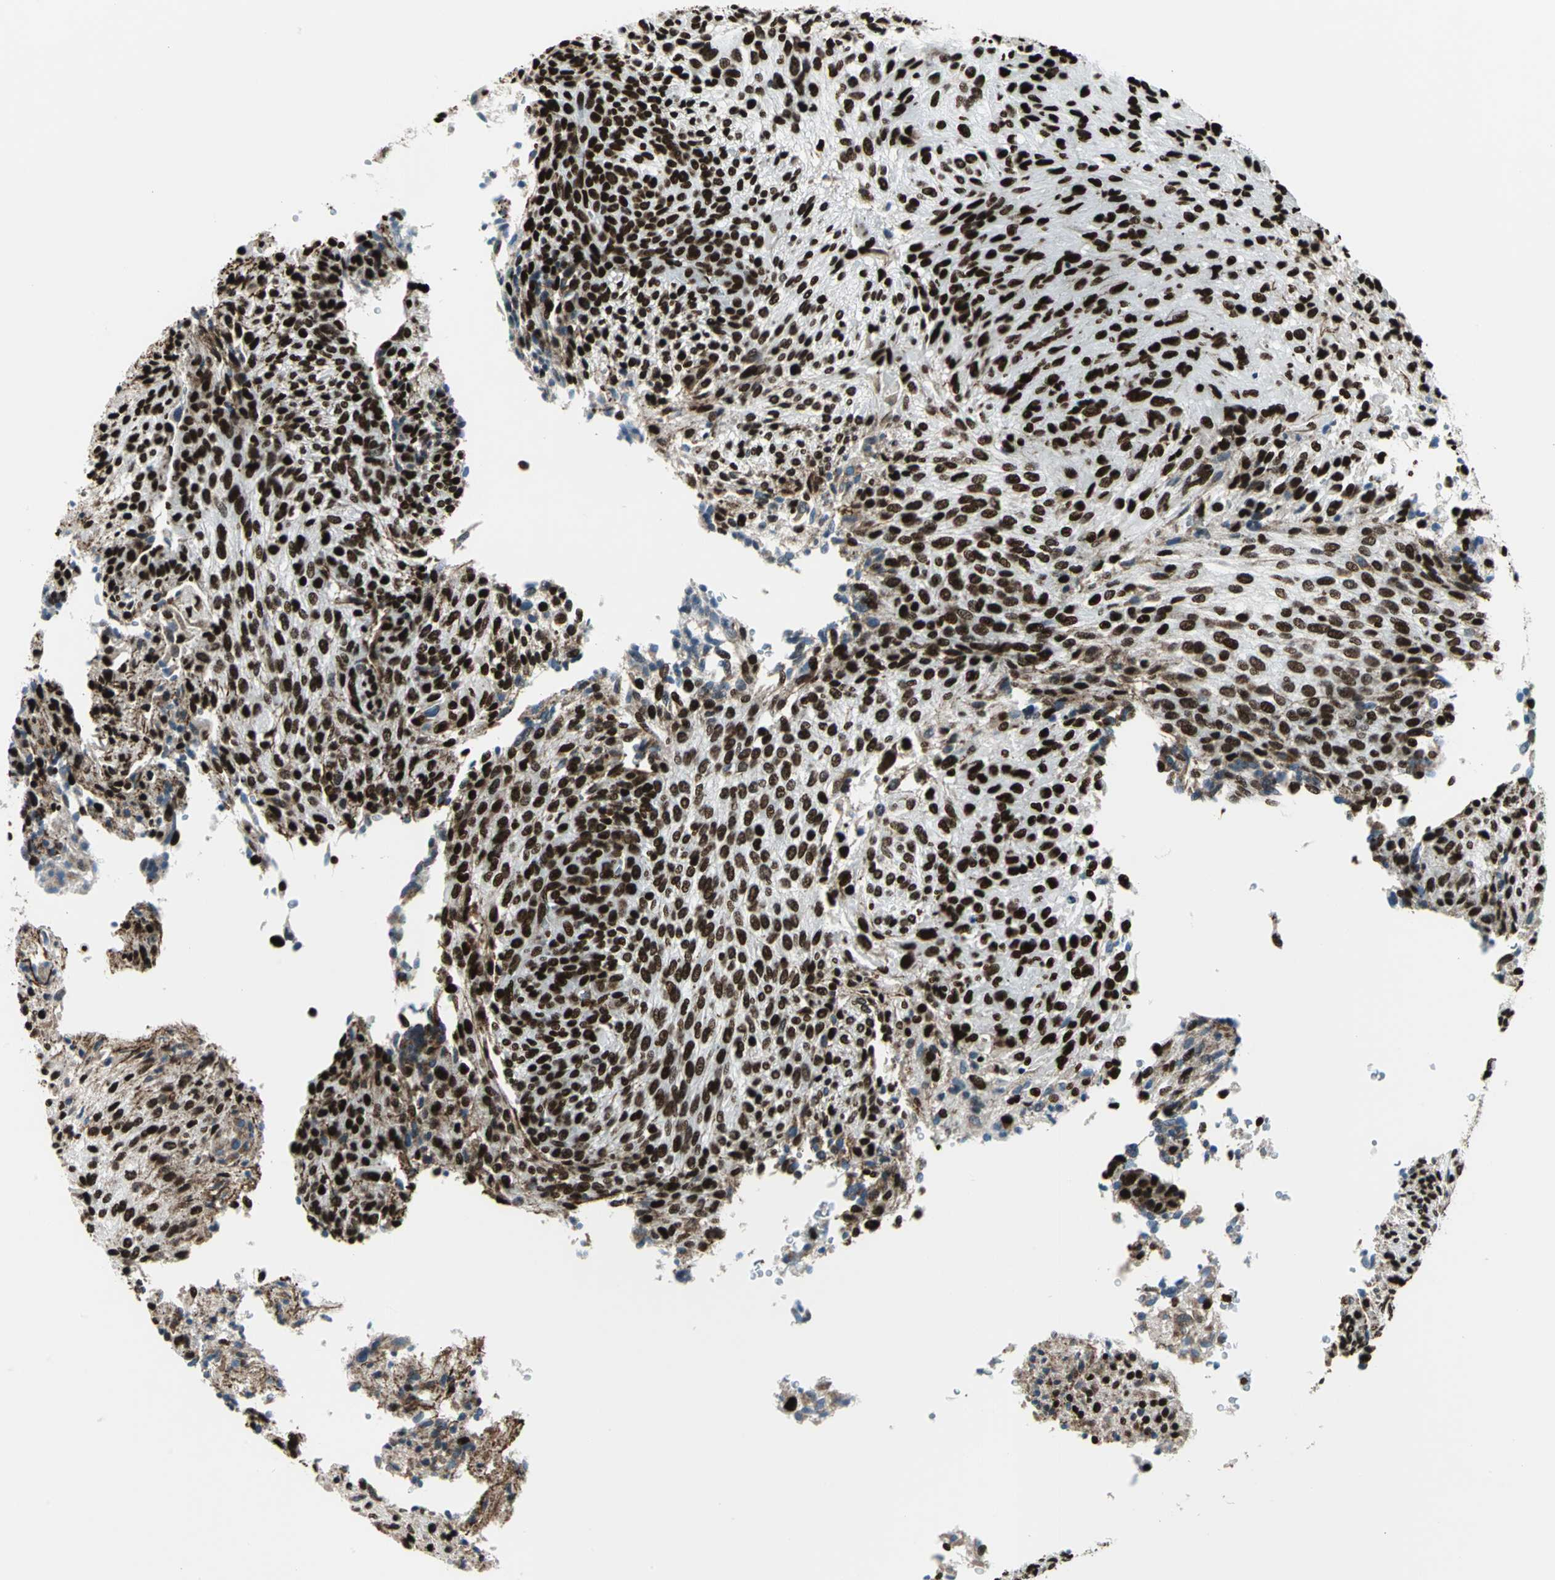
{"staining": {"intensity": "strong", "quantity": ">75%", "location": "nuclear"}, "tissue": "glioma", "cell_type": "Tumor cells", "image_type": "cancer", "snomed": [{"axis": "morphology", "description": "Glioma, malignant, High grade"}, {"axis": "topography", "description": "Cerebral cortex"}], "caption": "Tumor cells exhibit high levels of strong nuclear staining in about >75% of cells in human malignant glioma (high-grade). (brown staining indicates protein expression, while blue staining denotes nuclei).", "gene": "APEX1", "patient": {"sex": "female", "age": 55}}